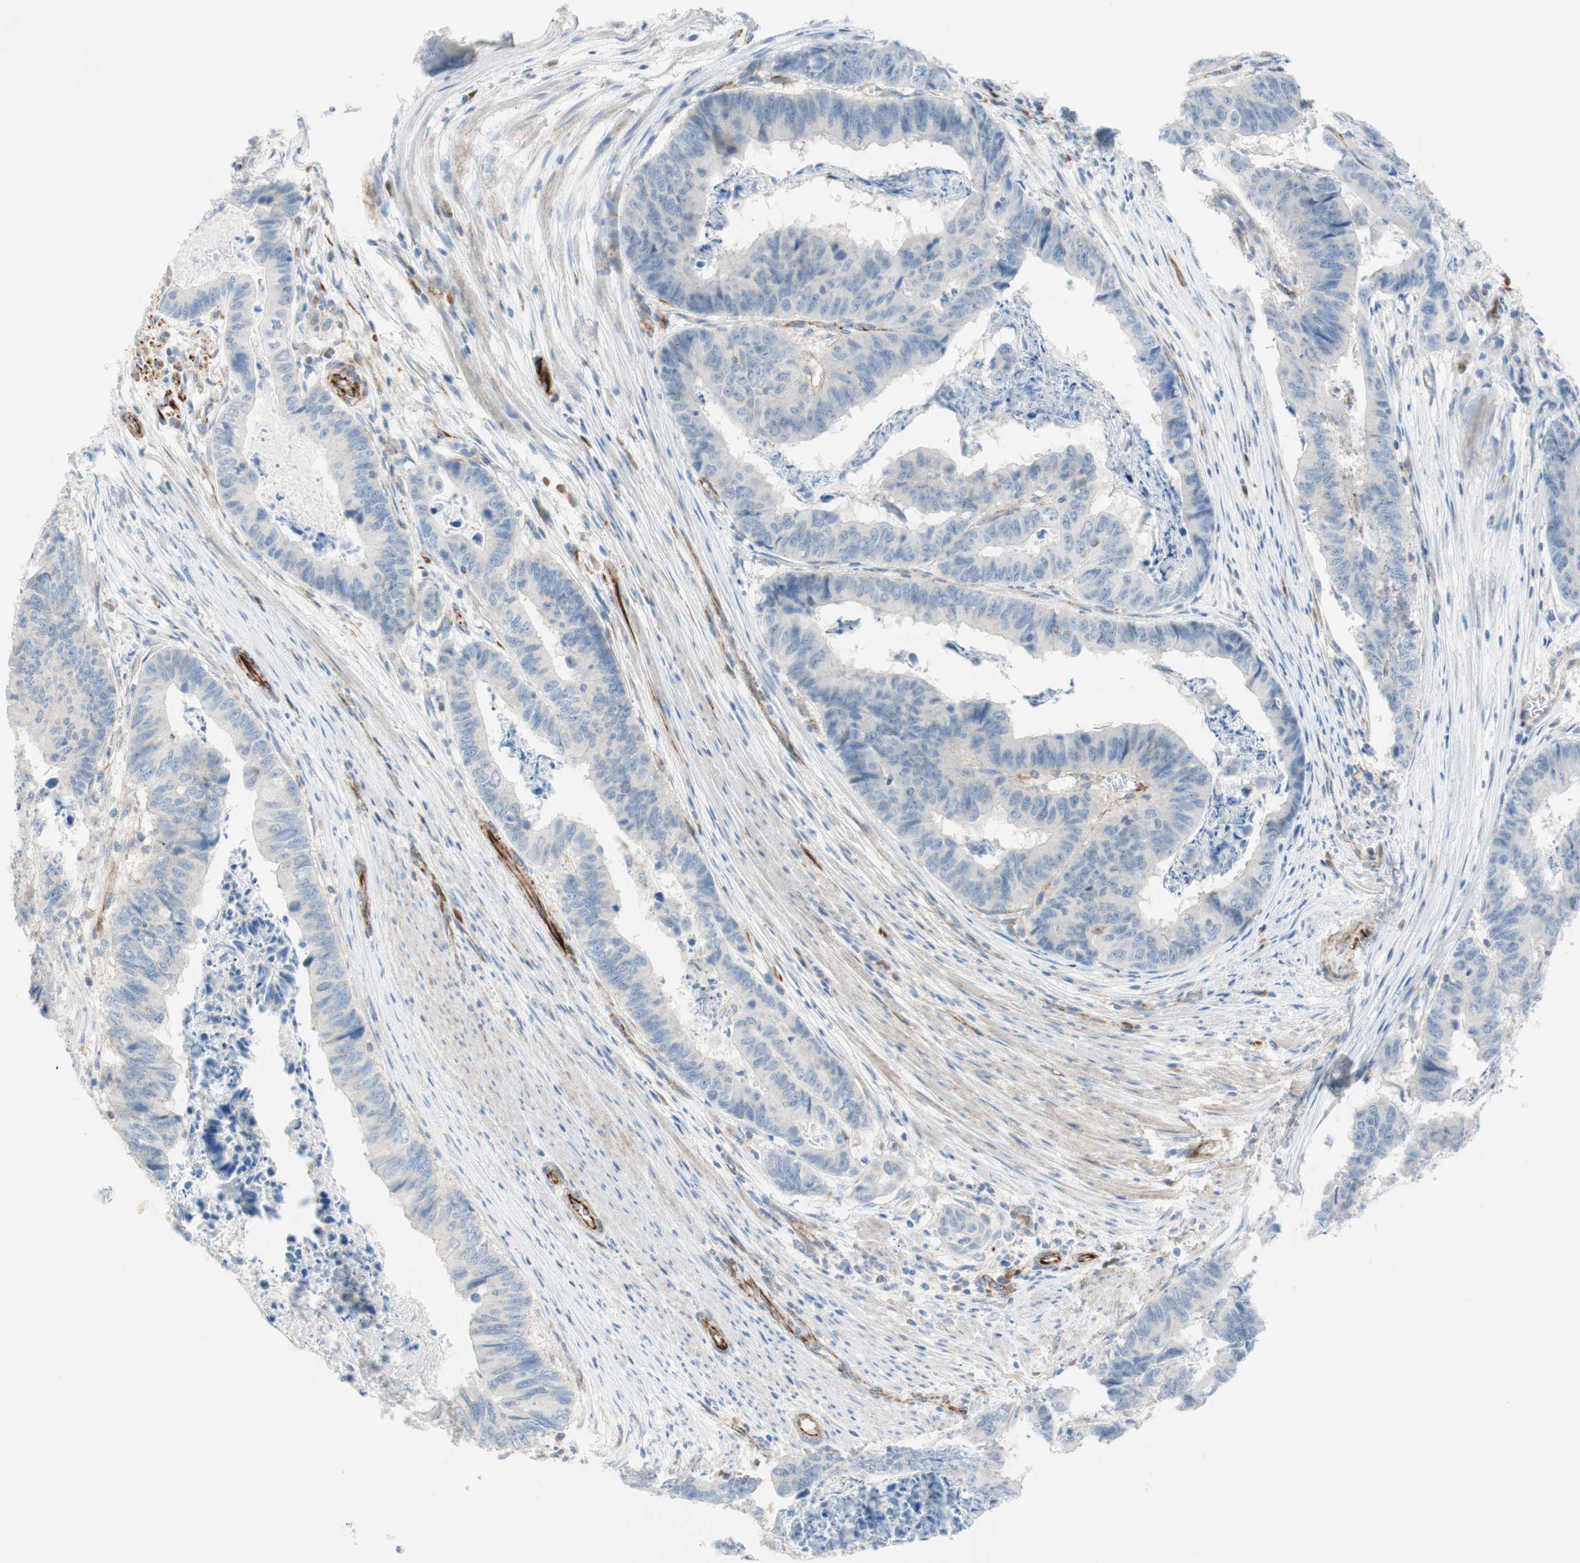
{"staining": {"intensity": "negative", "quantity": "none", "location": "none"}, "tissue": "stomach cancer", "cell_type": "Tumor cells", "image_type": "cancer", "snomed": [{"axis": "morphology", "description": "Adenocarcinoma, NOS"}, {"axis": "topography", "description": "Stomach, lower"}], "caption": "IHC micrograph of human stomach cancer (adenocarcinoma) stained for a protein (brown), which demonstrates no expression in tumor cells.", "gene": "POU2AF1", "patient": {"sex": "male", "age": 77}}